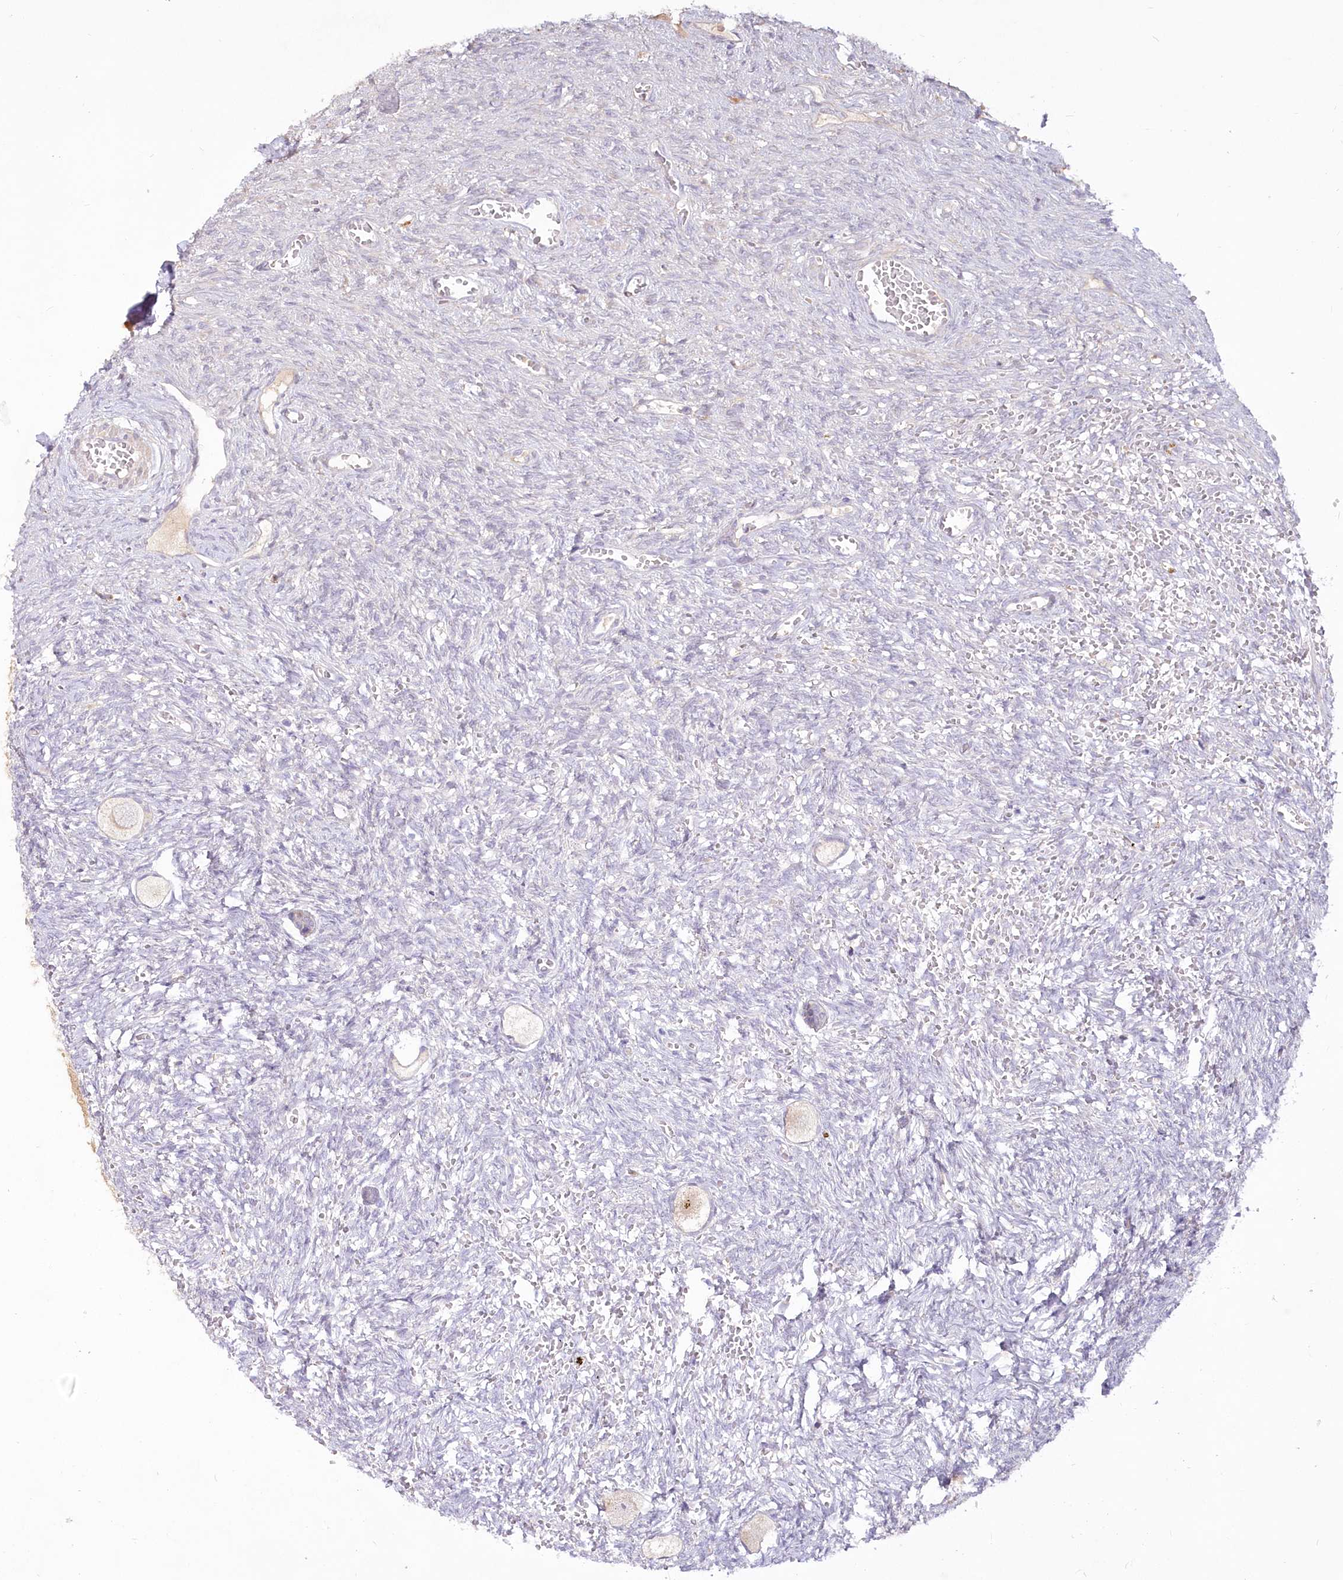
{"staining": {"intensity": "negative", "quantity": "none", "location": "none"}, "tissue": "ovary", "cell_type": "Follicle cells", "image_type": "normal", "snomed": [{"axis": "morphology", "description": "Normal tissue, NOS"}, {"axis": "topography", "description": "Ovary"}], "caption": "The micrograph displays no significant expression in follicle cells of ovary. Nuclei are stained in blue.", "gene": "EFHC2", "patient": {"sex": "female", "age": 27}}